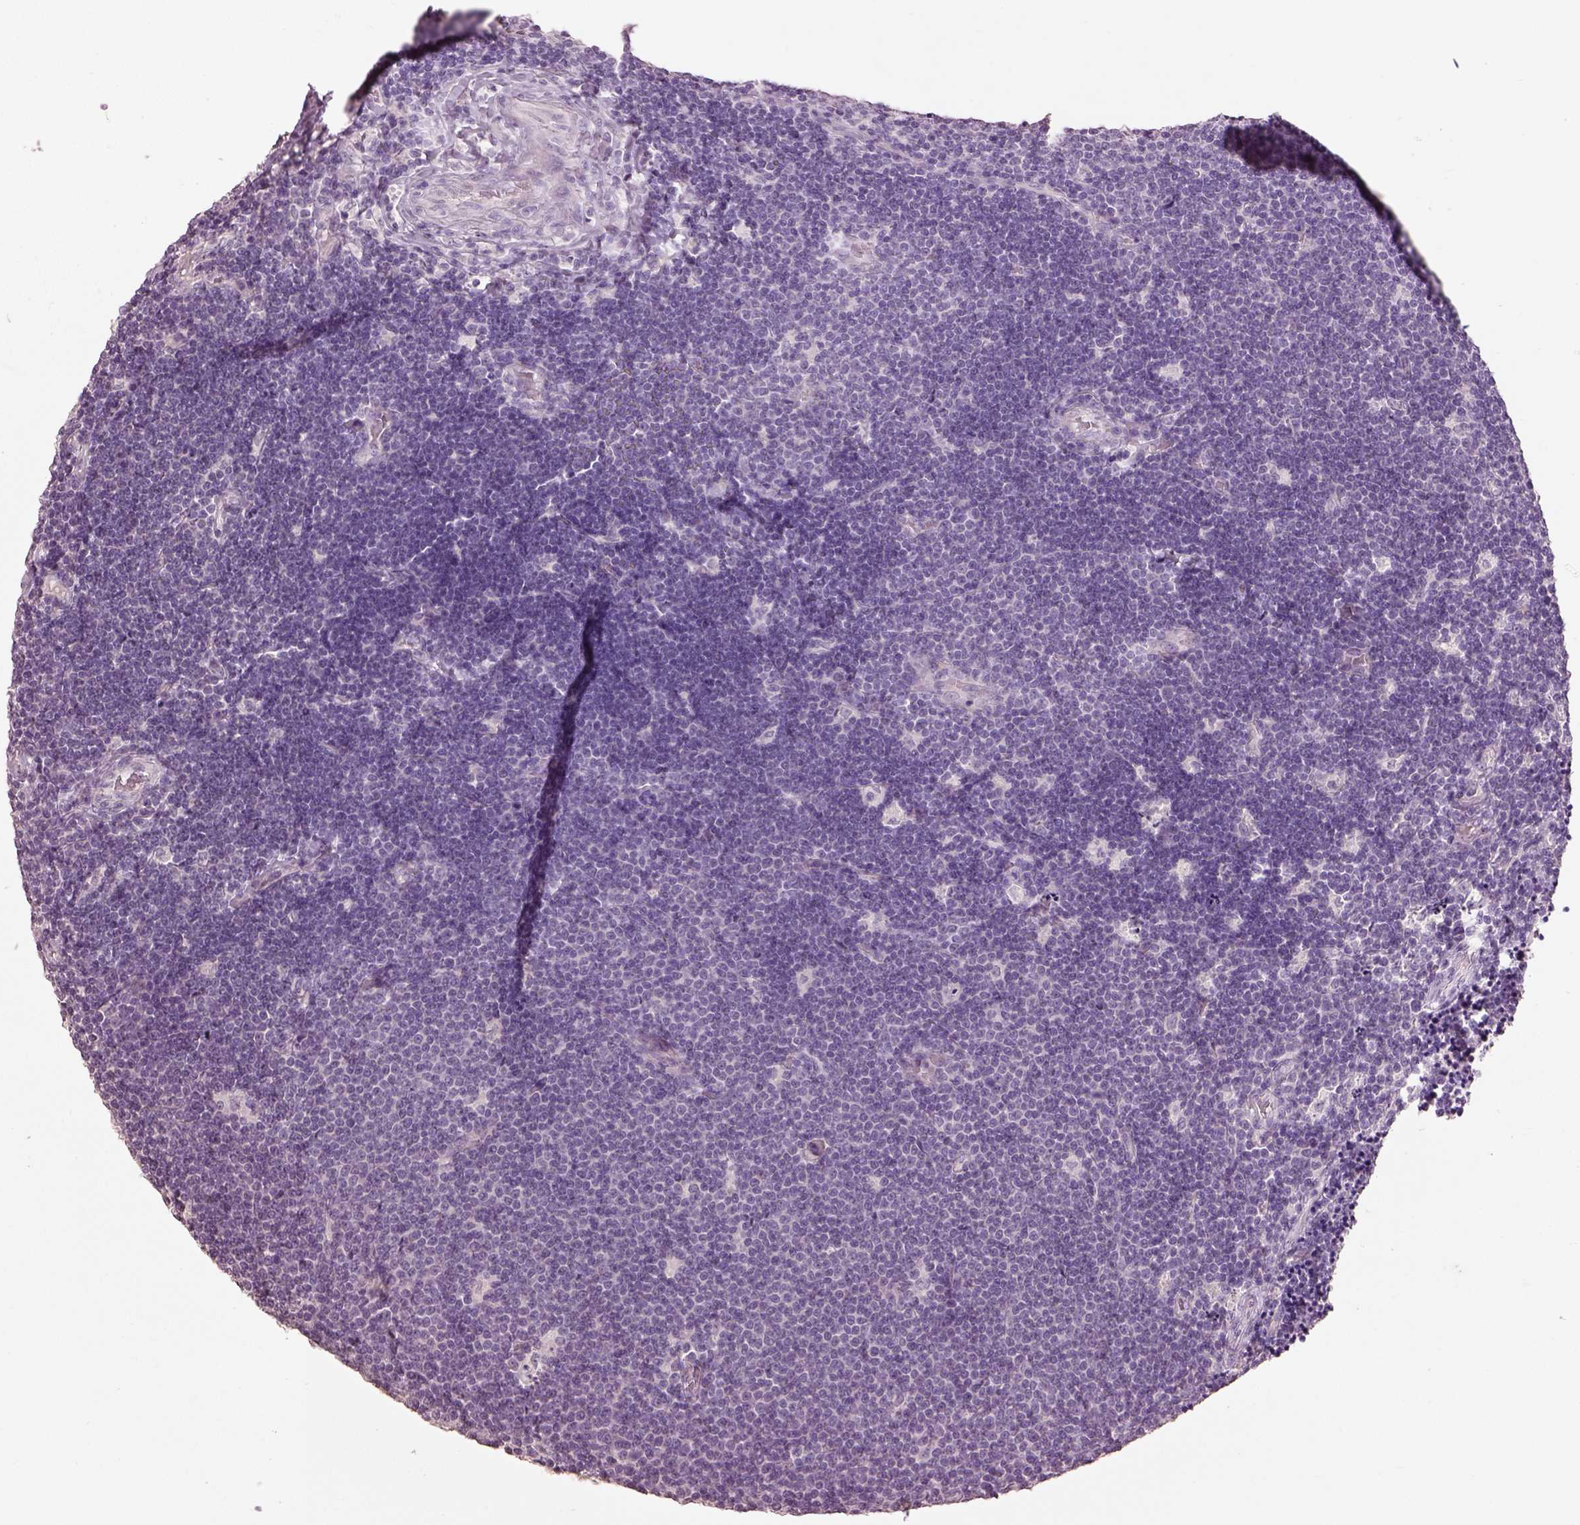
{"staining": {"intensity": "negative", "quantity": "none", "location": "none"}, "tissue": "lymphoma", "cell_type": "Tumor cells", "image_type": "cancer", "snomed": [{"axis": "morphology", "description": "Malignant lymphoma, non-Hodgkin's type, Low grade"}, {"axis": "topography", "description": "Brain"}], "caption": "Photomicrograph shows no protein positivity in tumor cells of low-grade malignant lymphoma, non-Hodgkin's type tissue.", "gene": "KCNIP3", "patient": {"sex": "female", "age": 66}}